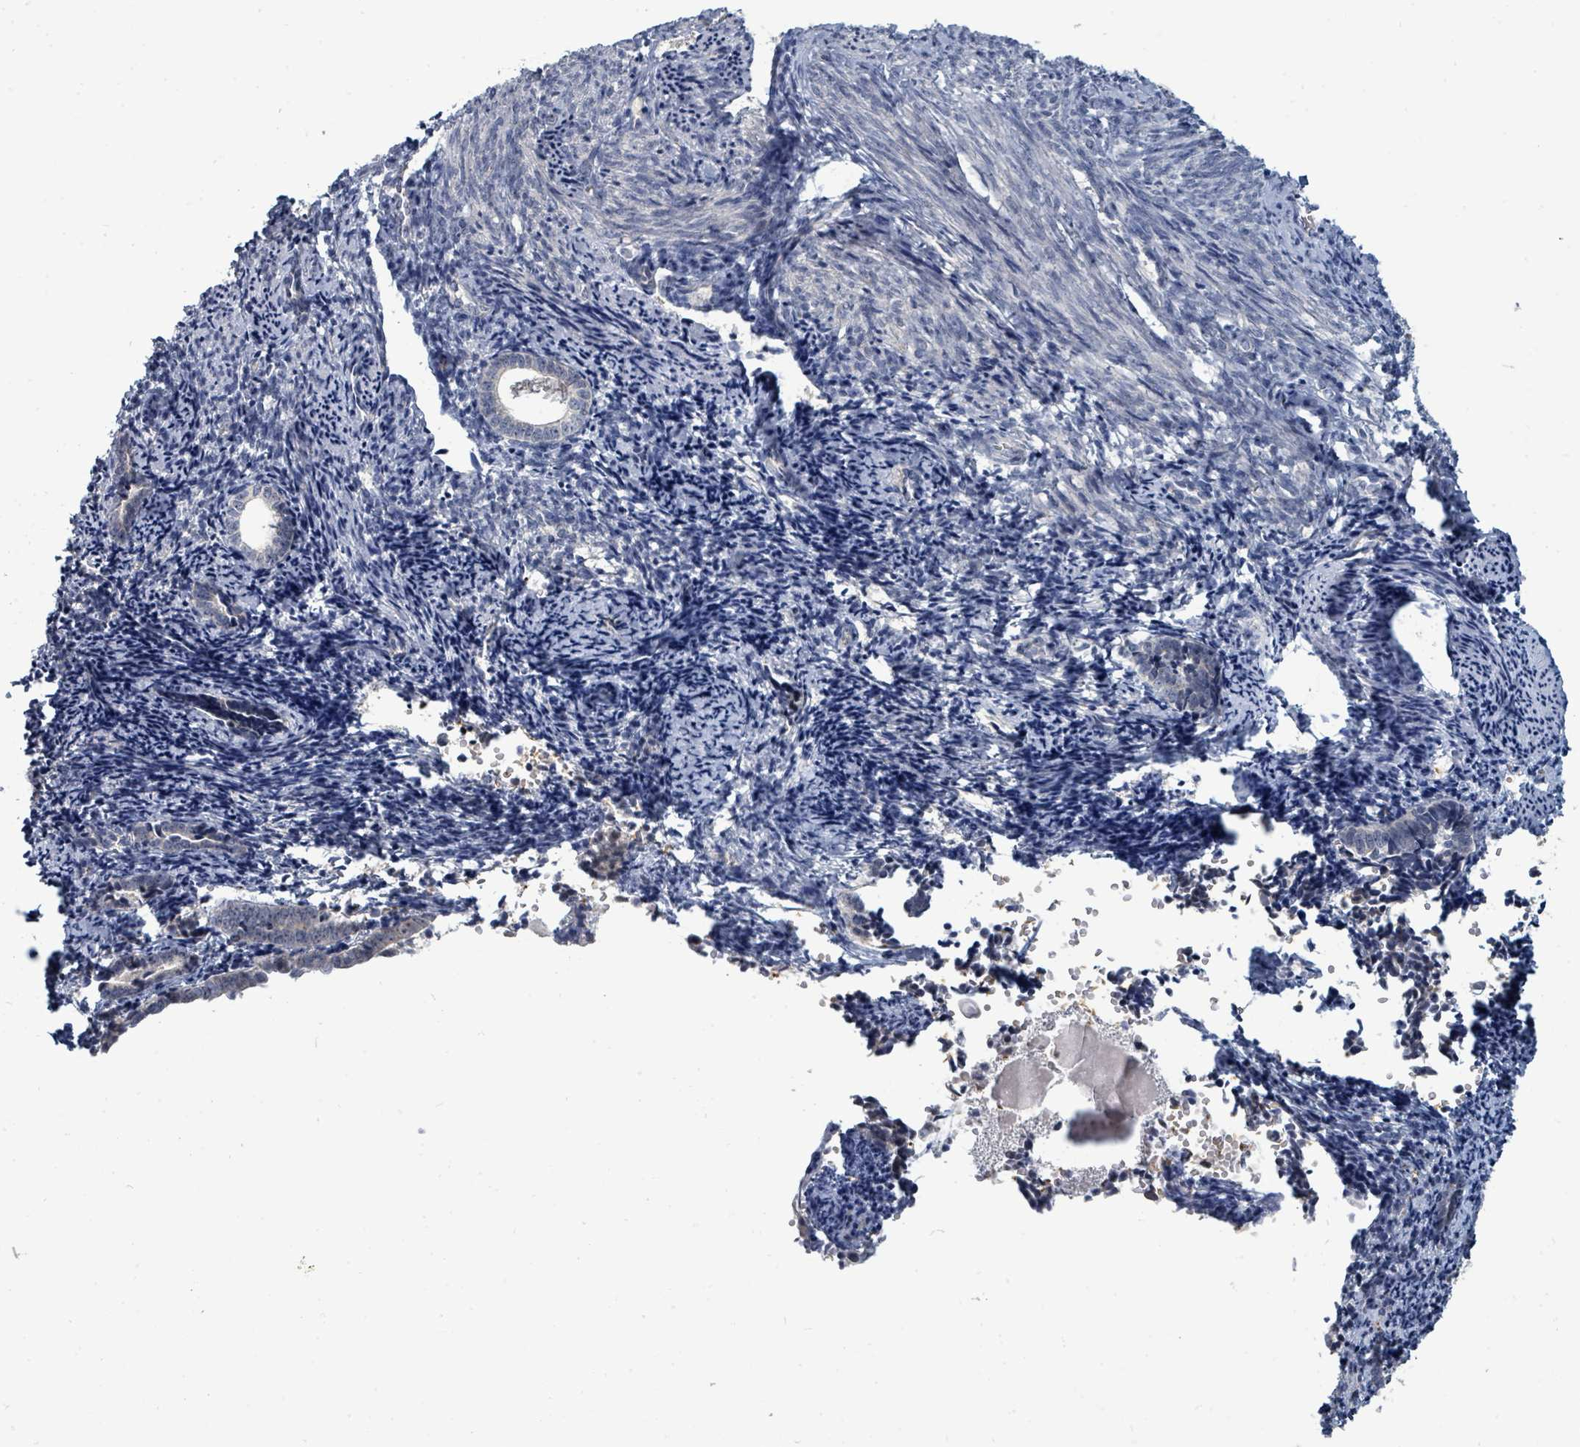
{"staining": {"intensity": "negative", "quantity": "none", "location": "none"}, "tissue": "endometrium", "cell_type": "Cells in endometrial stroma", "image_type": "normal", "snomed": [{"axis": "morphology", "description": "Normal tissue, NOS"}, {"axis": "topography", "description": "Endometrium"}], "caption": "The micrograph reveals no staining of cells in endometrial stroma in benign endometrium. (DAB (3,3'-diaminobenzidine) IHC with hematoxylin counter stain).", "gene": "TRDMT1", "patient": {"sex": "female", "age": 54}}